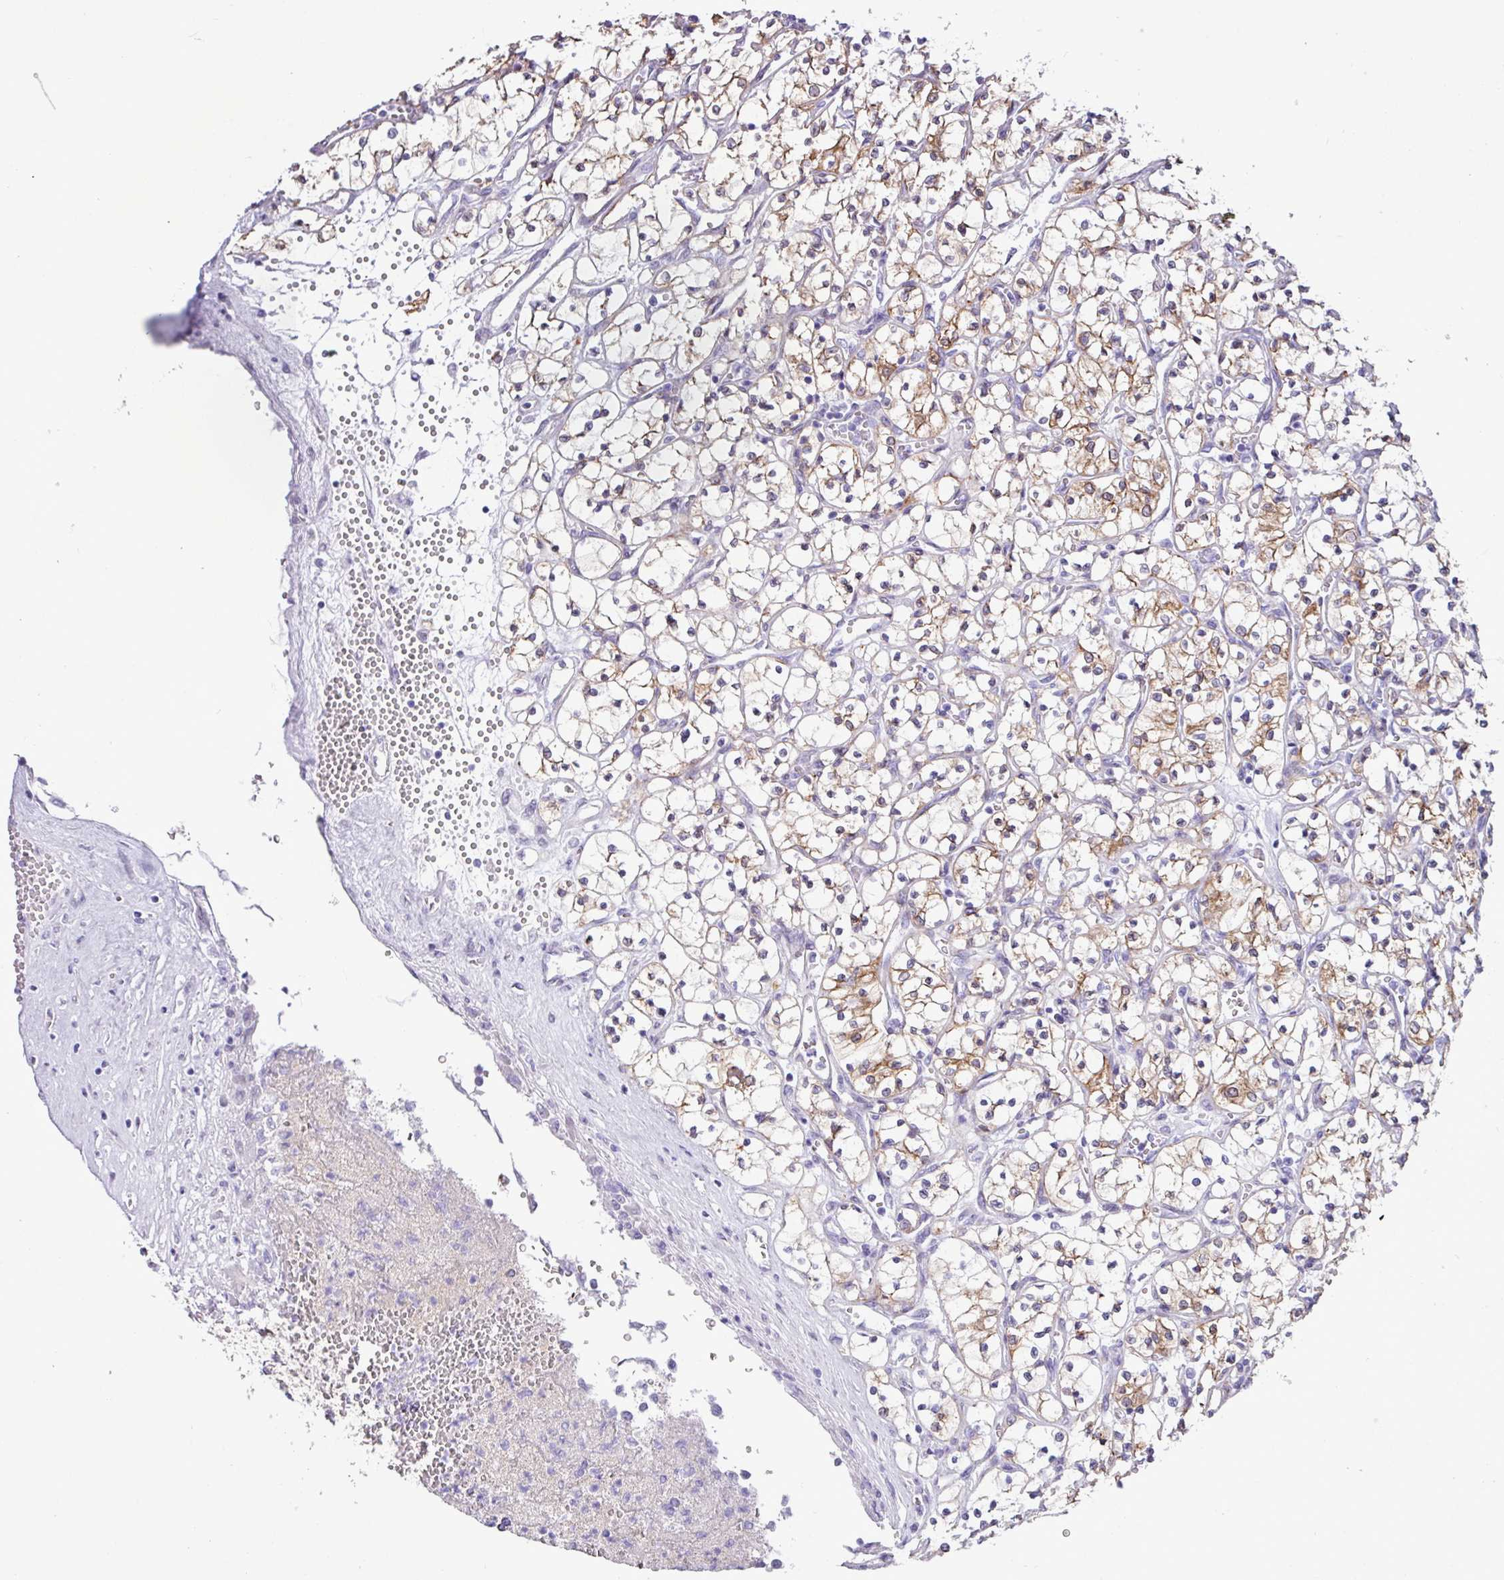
{"staining": {"intensity": "moderate", "quantity": "25%-75%", "location": "cytoplasmic/membranous"}, "tissue": "renal cancer", "cell_type": "Tumor cells", "image_type": "cancer", "snomed": [{"axis": "morphology", "description": "Adenocarcinoma, NOS"}, {"axis": "topography", "description": "Kidney"}], "caption": "Immunohistochemical staining of human renal adenocarcinoma reveals medium levels of moderate cytoplasmic/membranous protein staining in approximately 25%-75% of tumor cells.", "gene": "SLC38A1", "patient": {"sex": "female", "age": 69}}